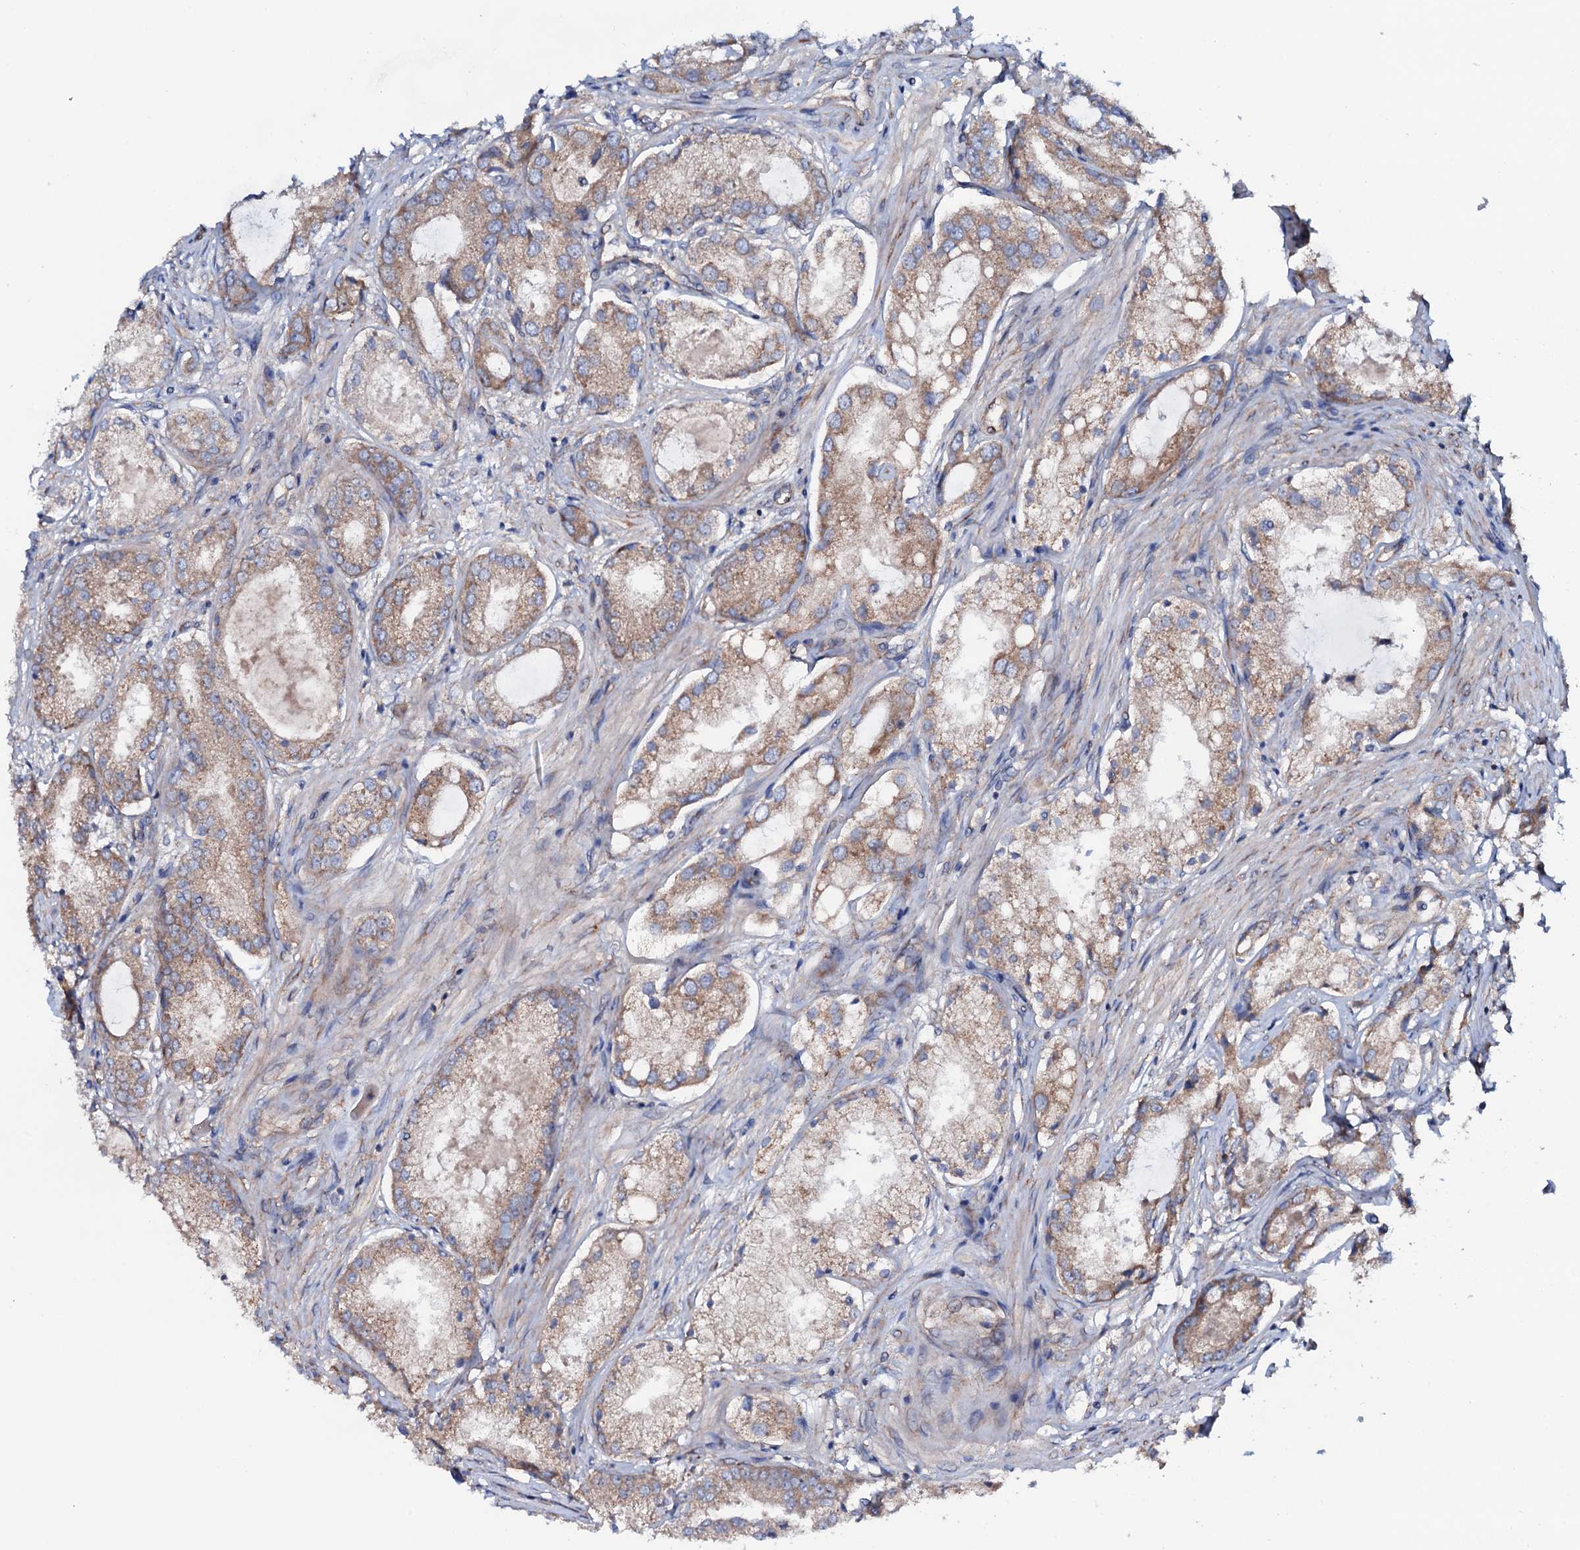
{"staining": {"intensity": "moderate", "quantity": ">75%", "location": "cytoplasmic/membranous"}, "tissue": "prostate cancer", "cell_type": "Tumor cells", "image_type": "cancer", "snomed": [{"axis": "morphology", "description": "Adenocarcinoma, Low grade"}, {"axis": "topography", "description": "Prostate"}], "caption": "Immunohistochemical staining of human prostate cancer (low-grade adenocarcinoma) exhibits medium levels of moderate cytoplasmic/membranous protein expression in about >75% of tumor cells.", "gene": "STARD13", "patient": {"sex": "male", "age": 68}}